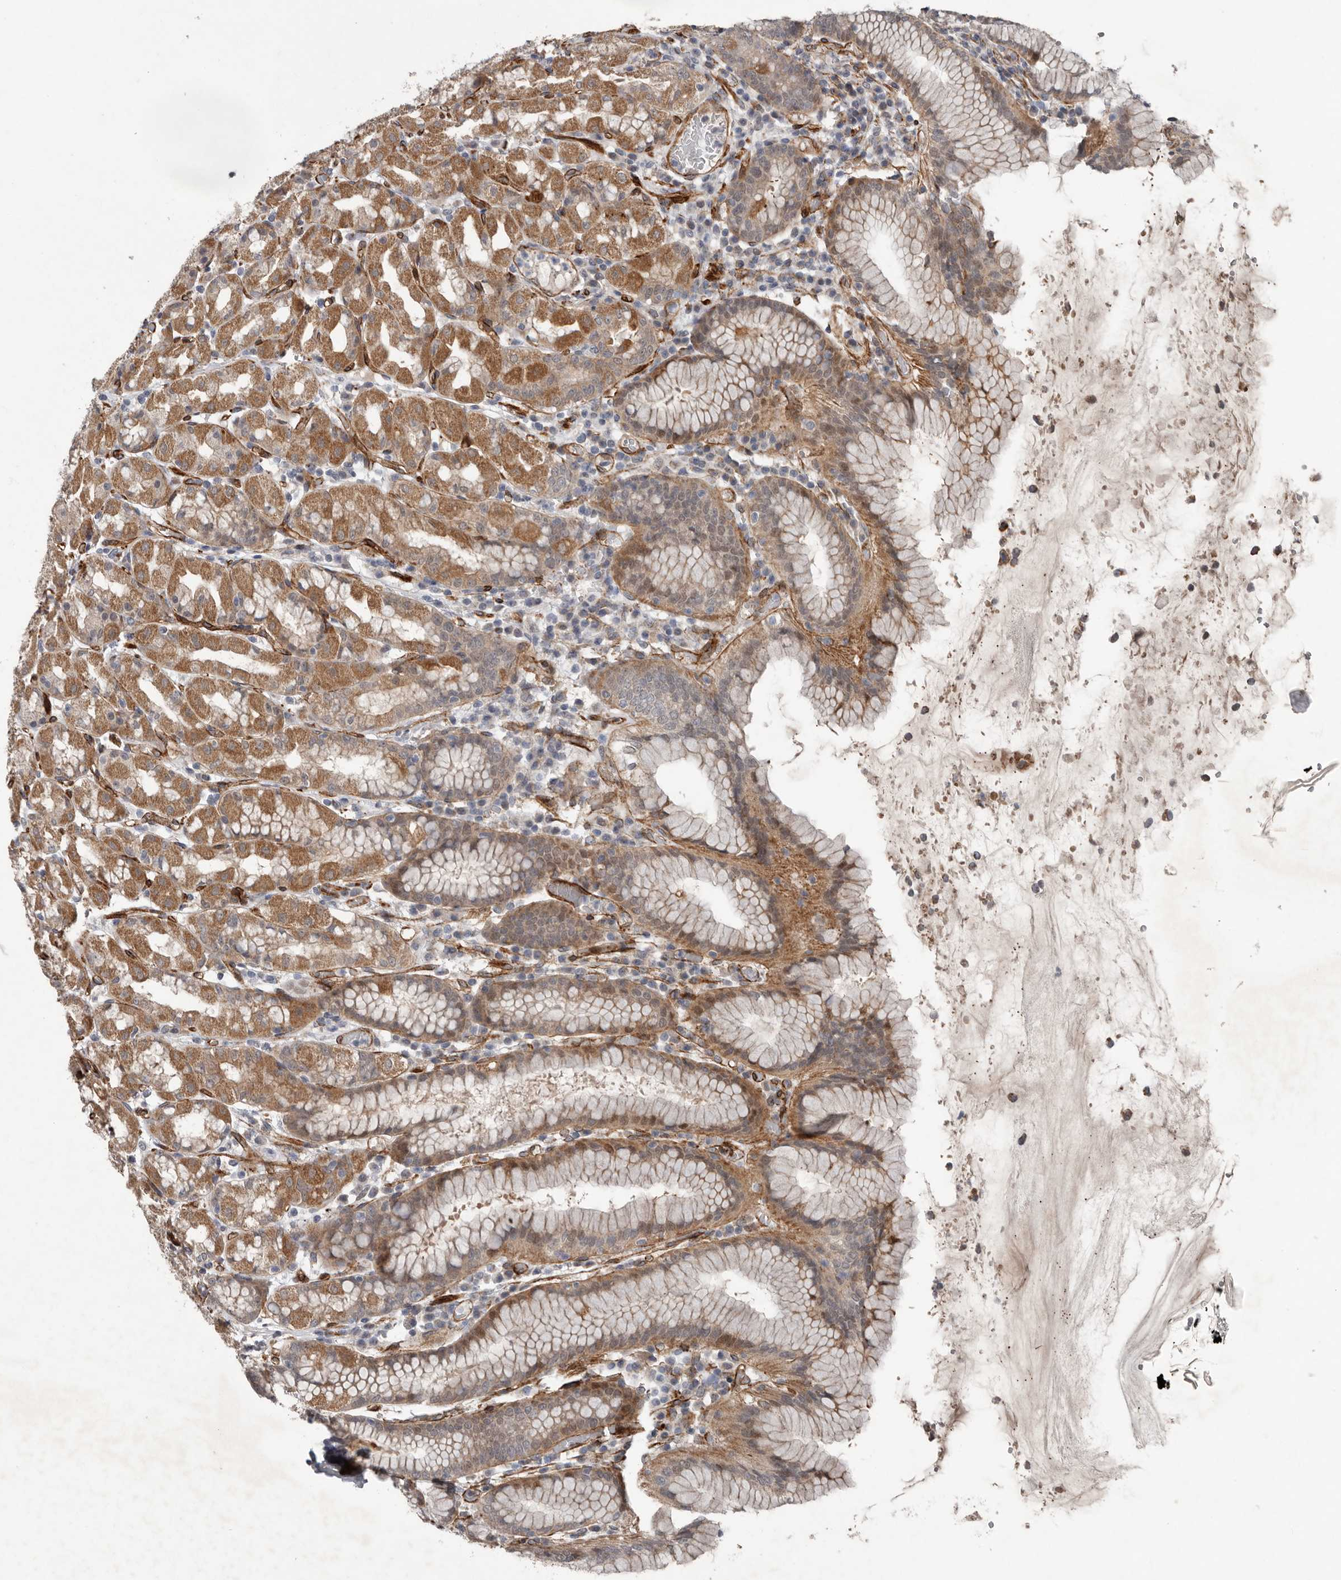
{"staining": {"intensity": "moderate", "quantity": "25%-75%", "location": "cytoplasmic/membranous,nuclear"}, "tissue": "stomach", "cell_type": "Glandular cells", "image_type": "normal", "snomed": [{"axis": "morphology", "description": "Normal tissue, NOS"}, {"axis": "topography", "description": "Stomach"}, {"axis": "topography", "description": "Stomach, lower"}], "caption": "This histopathology image reveals normal stomach stained with immunohistochemistry (IHC) to label a protein in brown. The cytoplasmic/membranous,nuclear of glandular cells show moderate positivity for the protein. Nuclei are counter-stained blue.", "gene": "RANBP17", "patient": {"sex": "female", "age": 56}}